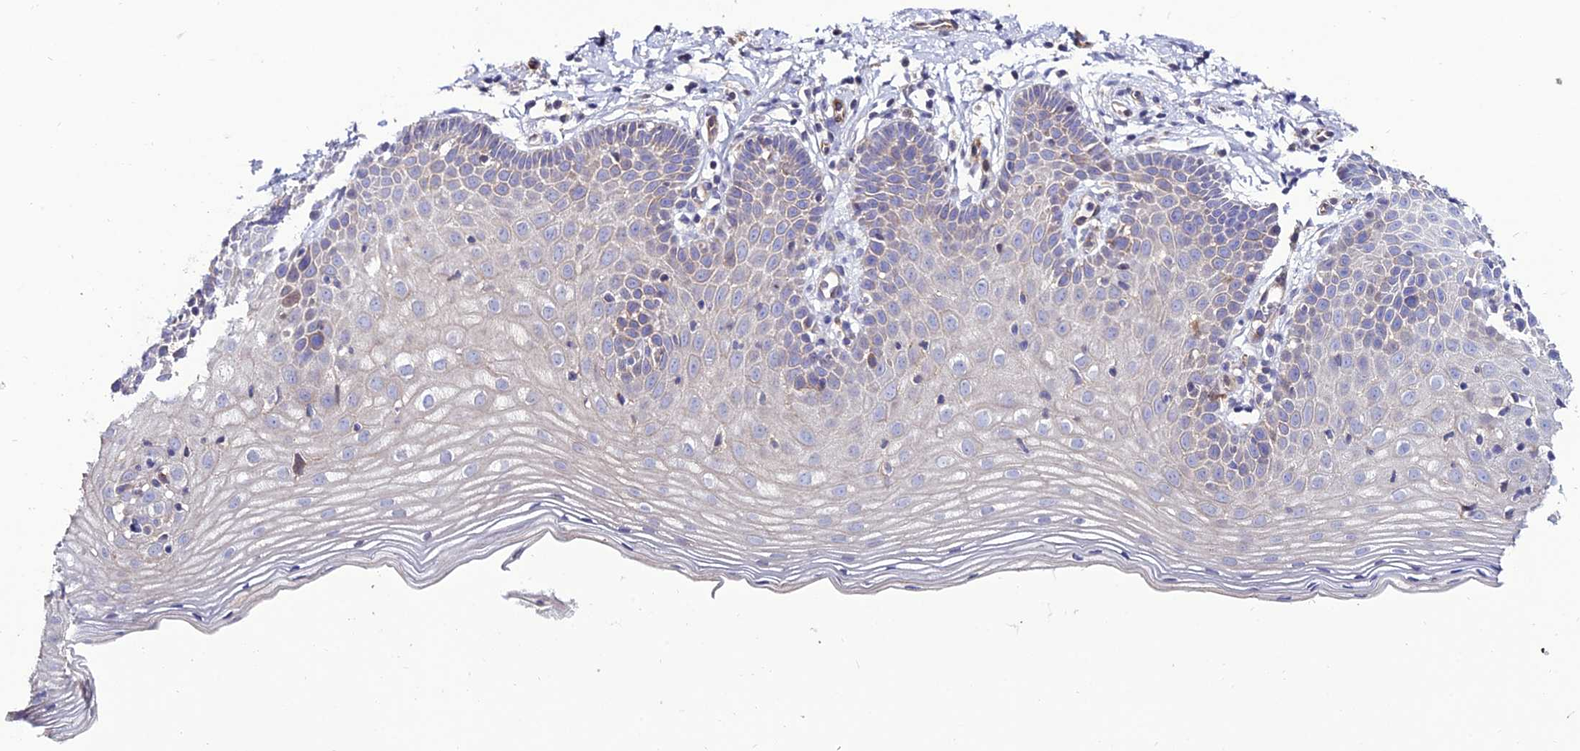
{"staining": {"intensity": "weak", "quantity": "25%-75%", "location": "cytoplasmic/membranous"}, "tissue": "cervix", "cell_type": "Glandular cells", "image_type": "normal", "snomed": [{"axis": "morphology", "description": "Normal tissue, NOS"}, {"axis": "topography", "description": "Cervix"}], "caption": "This micrograph displays IHC staining of unremarkable human cervix, with low weak cytoplasmic/membranous staining in approximately 25%-75% of glandular cells.", "gene": "ARL6IP1", "patient": {"sex": "female", "age": 36}}